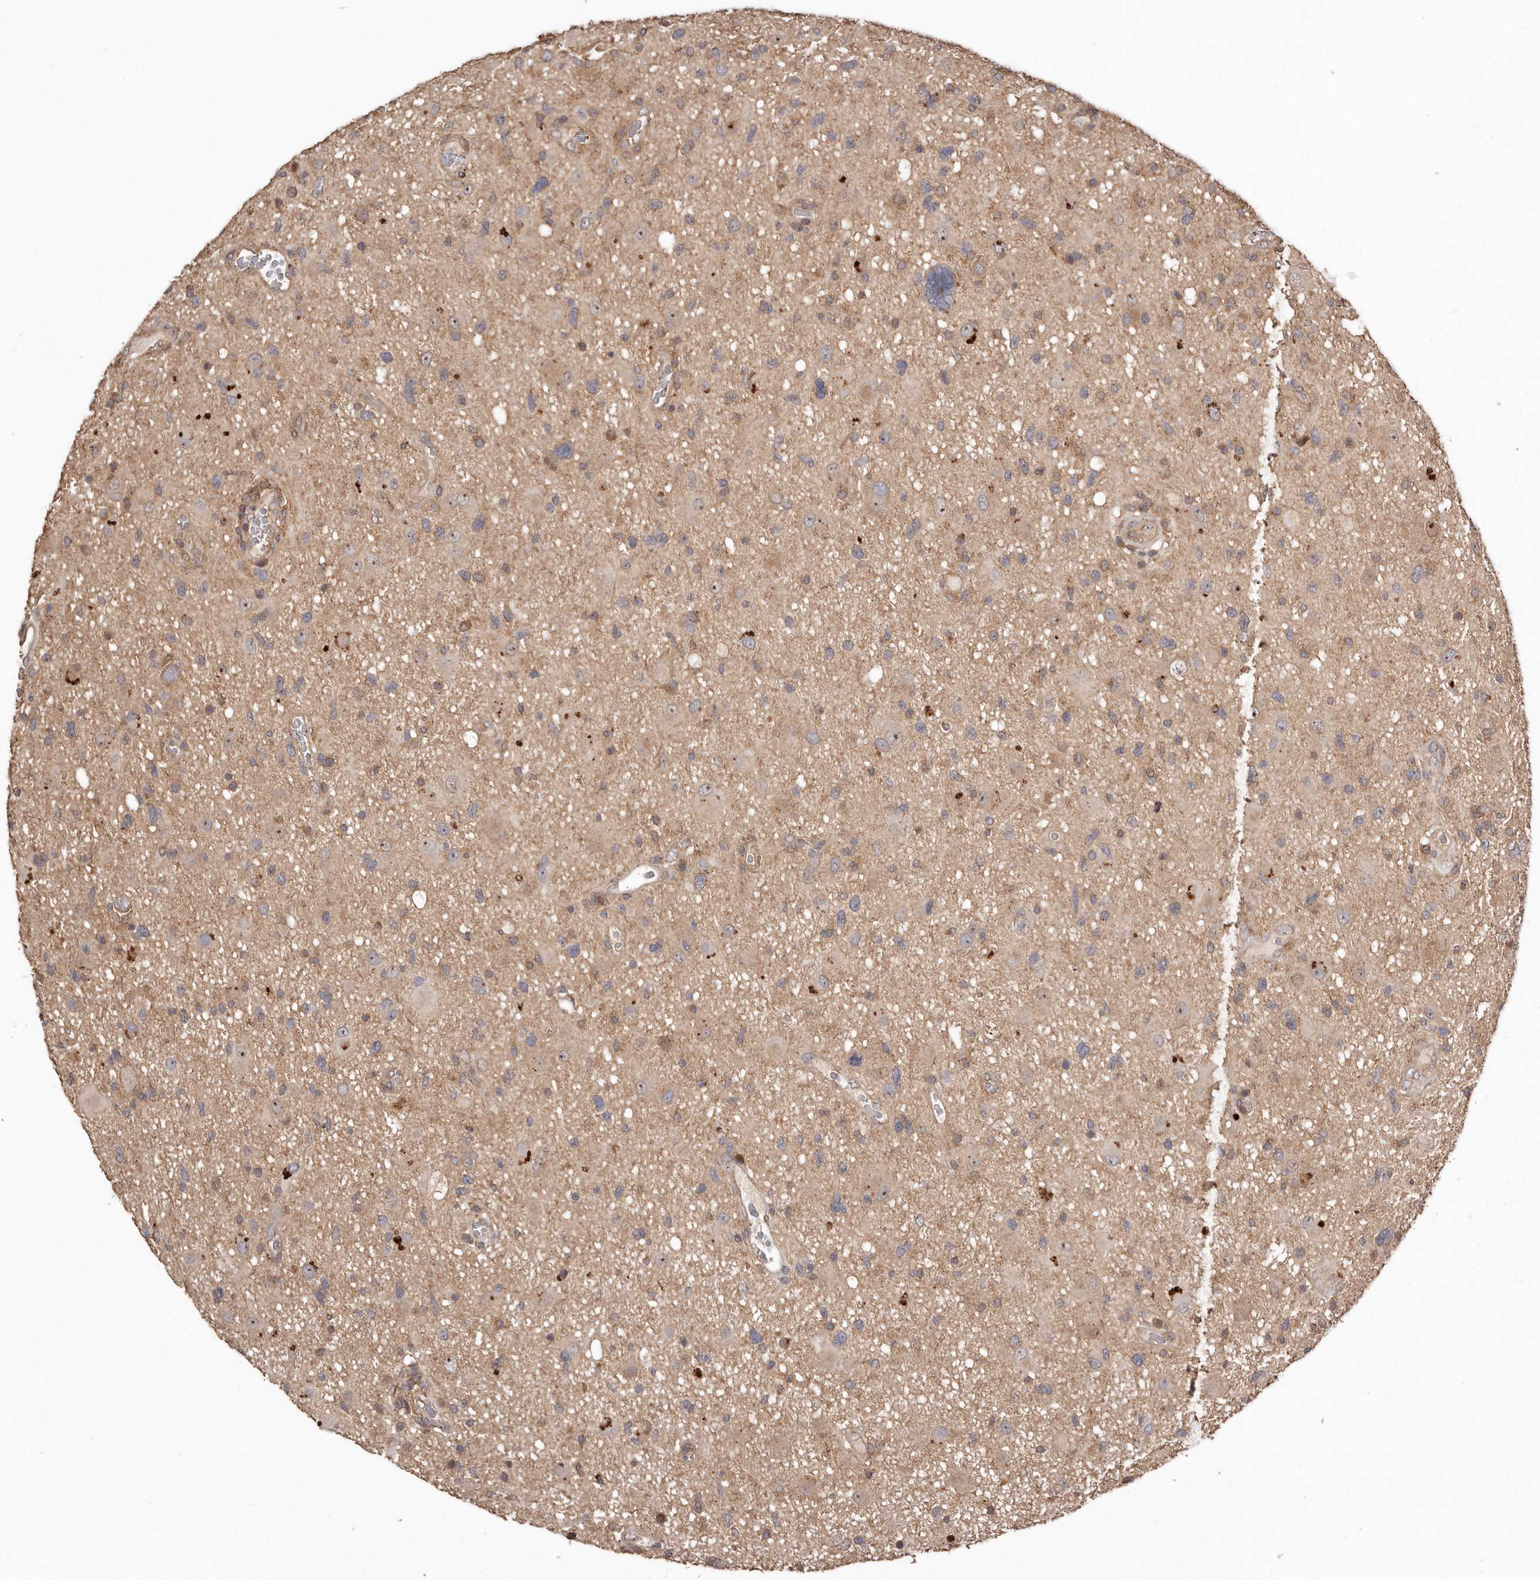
{"staining": {"intensity": "weak", "quantity": "<25%", "location": "cytoplasmic/membranous"}, "tissue": "glioma", "cell_type": "Tumor cells", "image_type": "cancer", "snomed": [{"axis": "morphology", "description": "Glioma, malignant, High grade"}, {"axis": "topography", "description": "Brain"}], "caption": "This is an IHC photomicrograph of human malignant high-grade glioma. There is no positivity in tumor cells.", "gene": "RWDD1", "patient": {"sex": "male", "age": 33}}